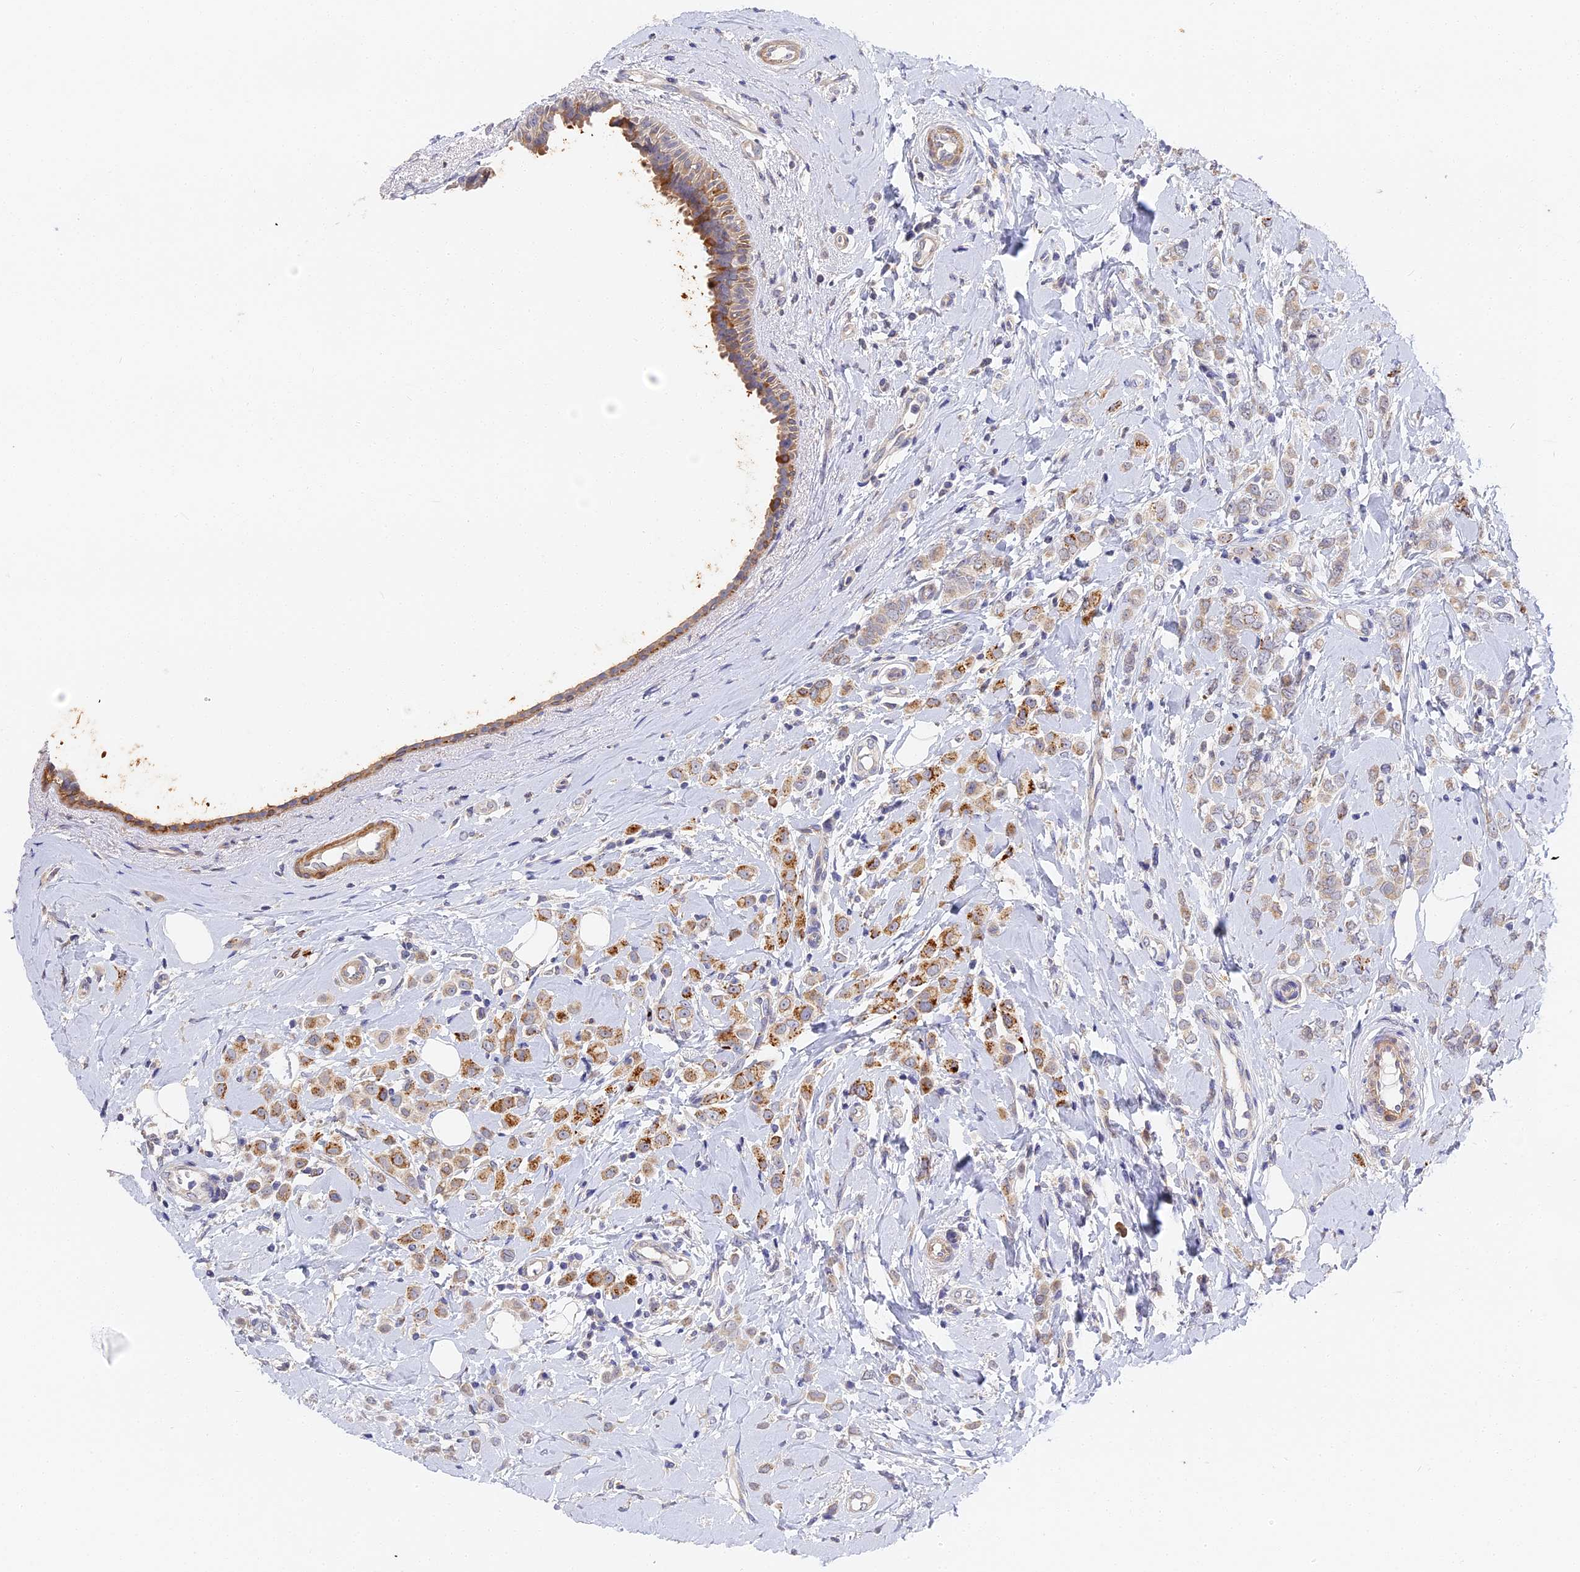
{"staining": {"intensity": "moderate", "quantity": "25%-75%", "location": "cytoplasmic/membranous"}, "tissue": "breast cancer", "cell_type": "Tumor cells", "image_type": "cancer", "snomed": [{"axis": "morphology", "description": "Lobular carcinoma"}, {"axis": "topography", "description": "Breast"}], "caption": "Immunohistochemistry image of human lobular carcinoma (breast) stained for a protein (brown), which reveals medium levels of moderate cytoplasmic/membranous staining in approximately 25%-75% of tumor cells.", "gene": "CCDC113", "patient": {"sex": "female", "age": 47}}